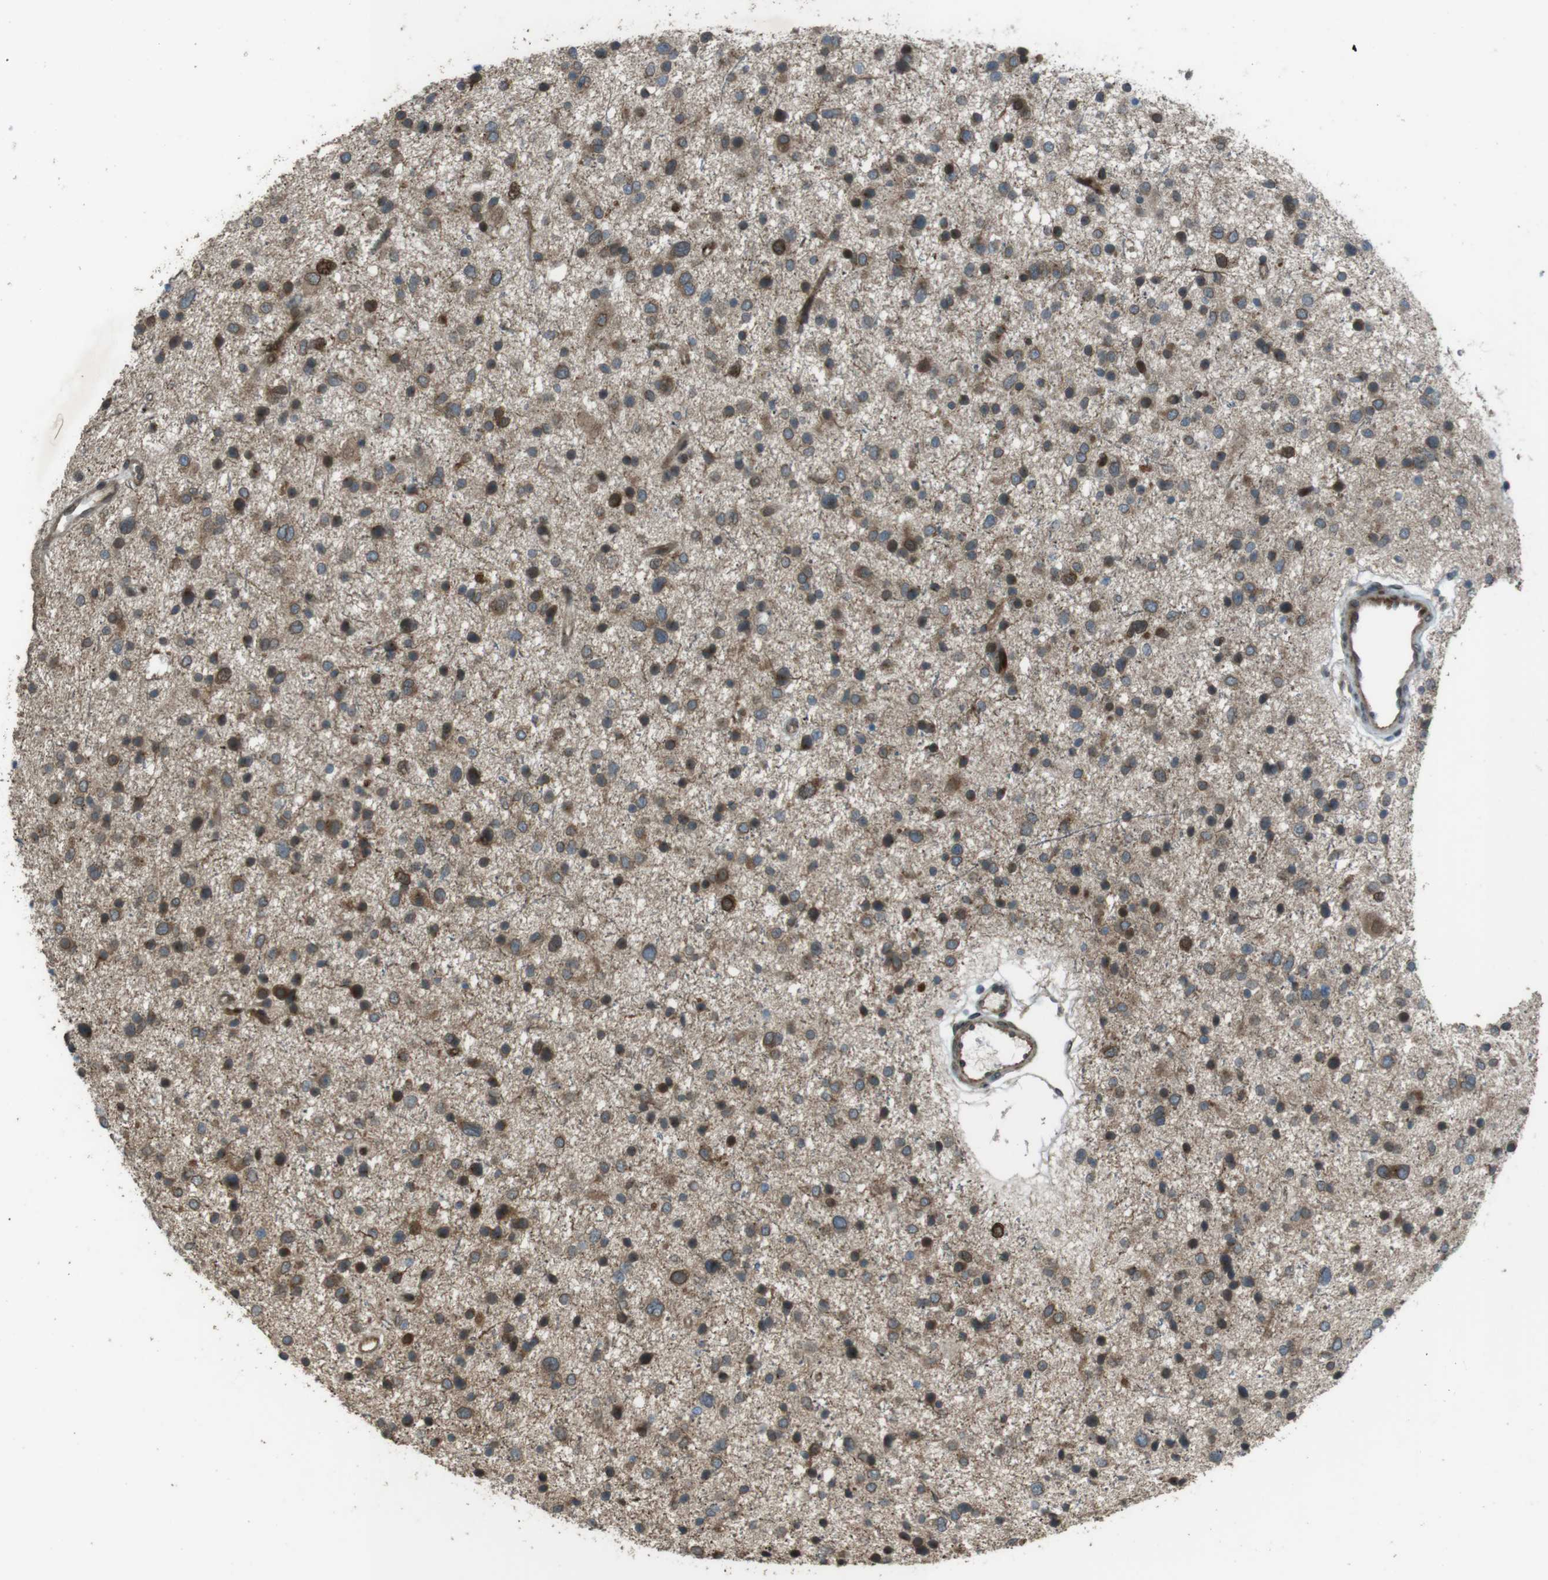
{"staining": {"intensity": "moderate", "quantity": "25%-75%", "location": "cytoplasmic/membranous"}, "tissue": "glioma", "cell_type": "Tumor cells", "image_type": "cancer", "snomed": [{"axis": "morphology", "description": "Glioma, malignant, Low grade"}, {"axis": "topography", "description": "Brain"}], "caption": "Glioma tissue reveals moderate cytoplasmic/membranous staining in about 25%-75% of tumor cells, visualized by immunohistochemistry. (DAB = brown stain, brightfield microscopy at high magnification).", "gene": "ZNF330", "patient": {"sex": "female", "age": 37}}